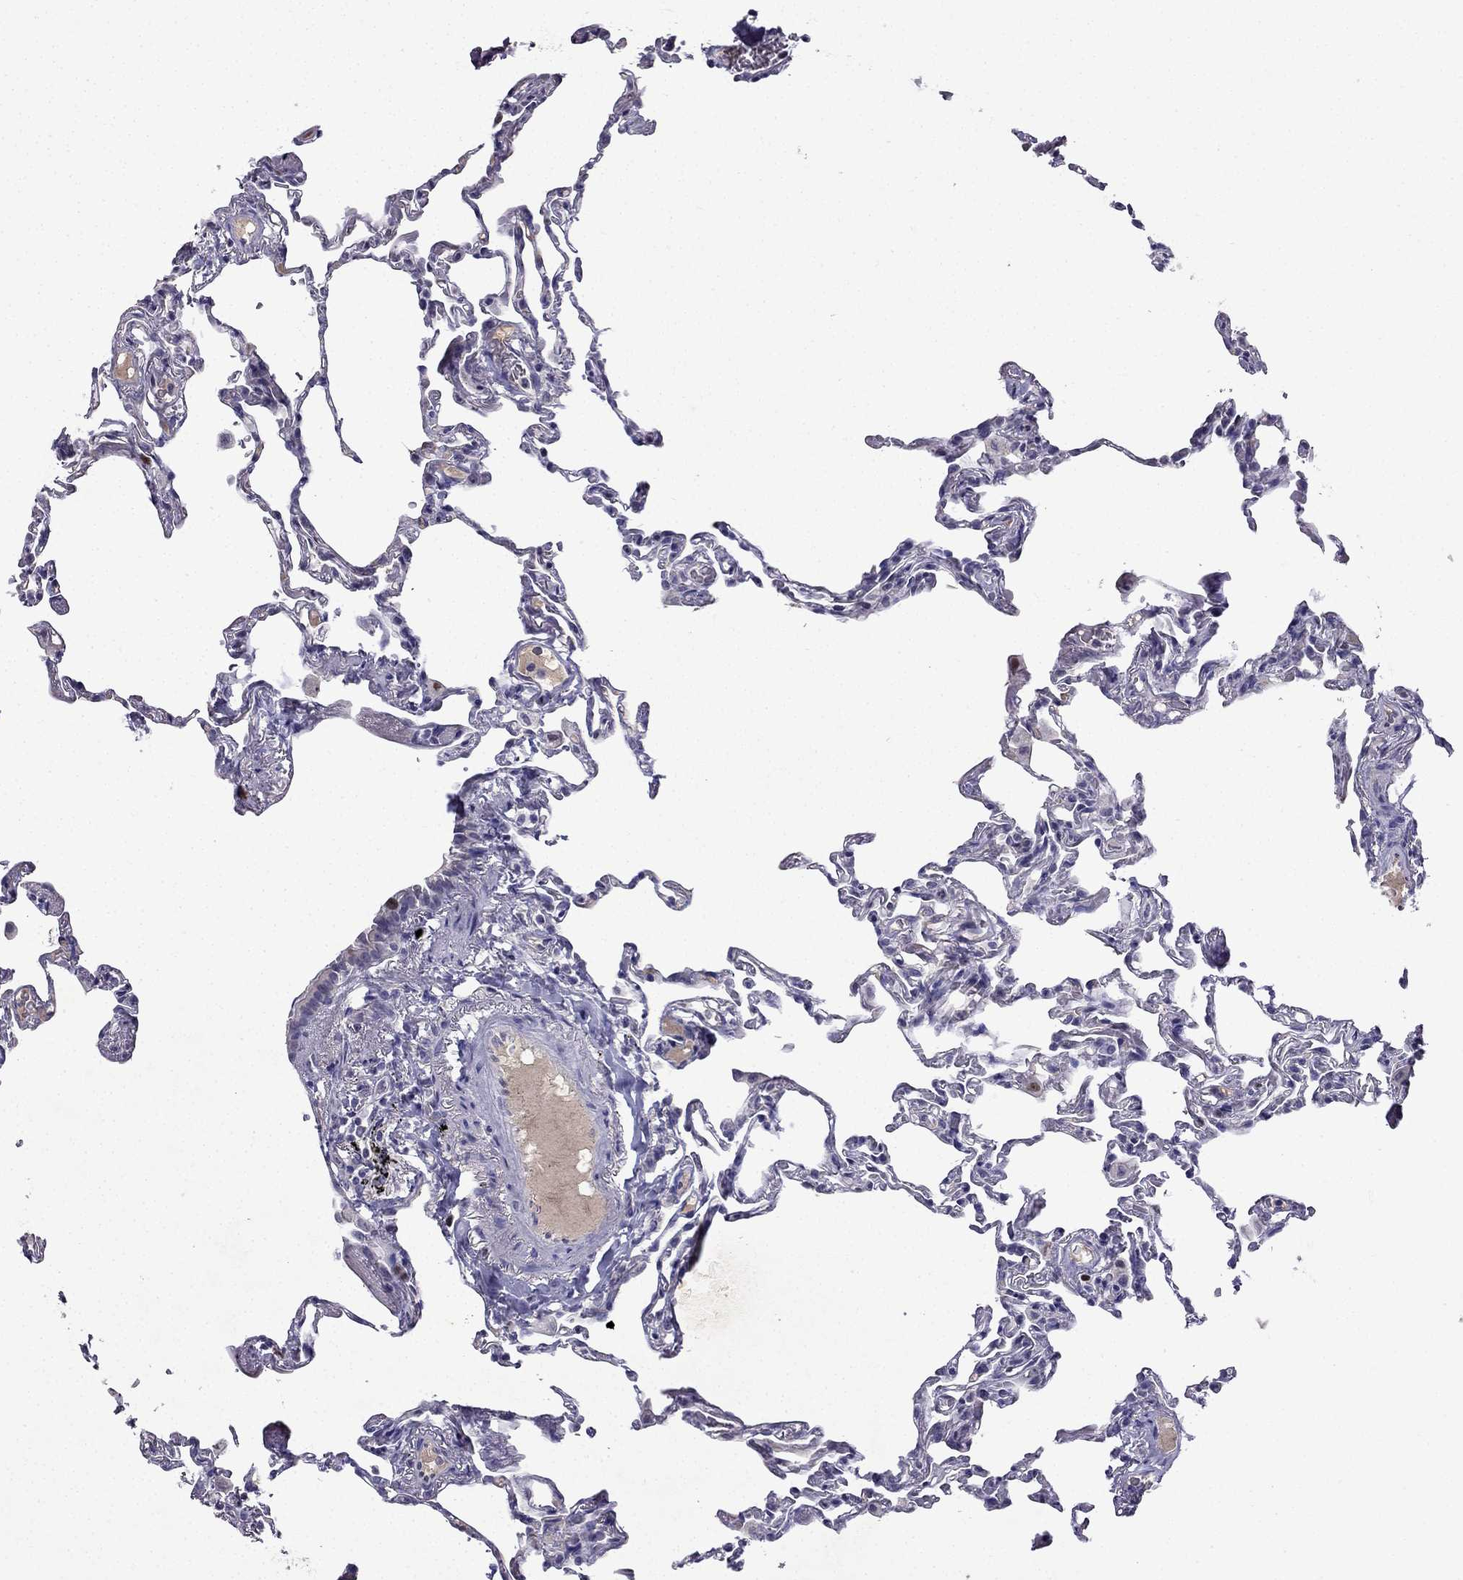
{"staining": {"intensity": "negative", "quantity": "none", "location": "none"}, "tissue": "lung", "cell_type": "Alveolar cells", "image_type": "normal", "snomed": [{"axis": "morphology", "description": "Normal tissue, NOS"}, {"axis": "topography", "description": "Lung"}], "caption": "Immunohistochemistry (IHC) of unremarkable human lung shows no expression in alveolar cells.", "gene": "UHRF1", "patient": {"sex": "female", "age": 57}}